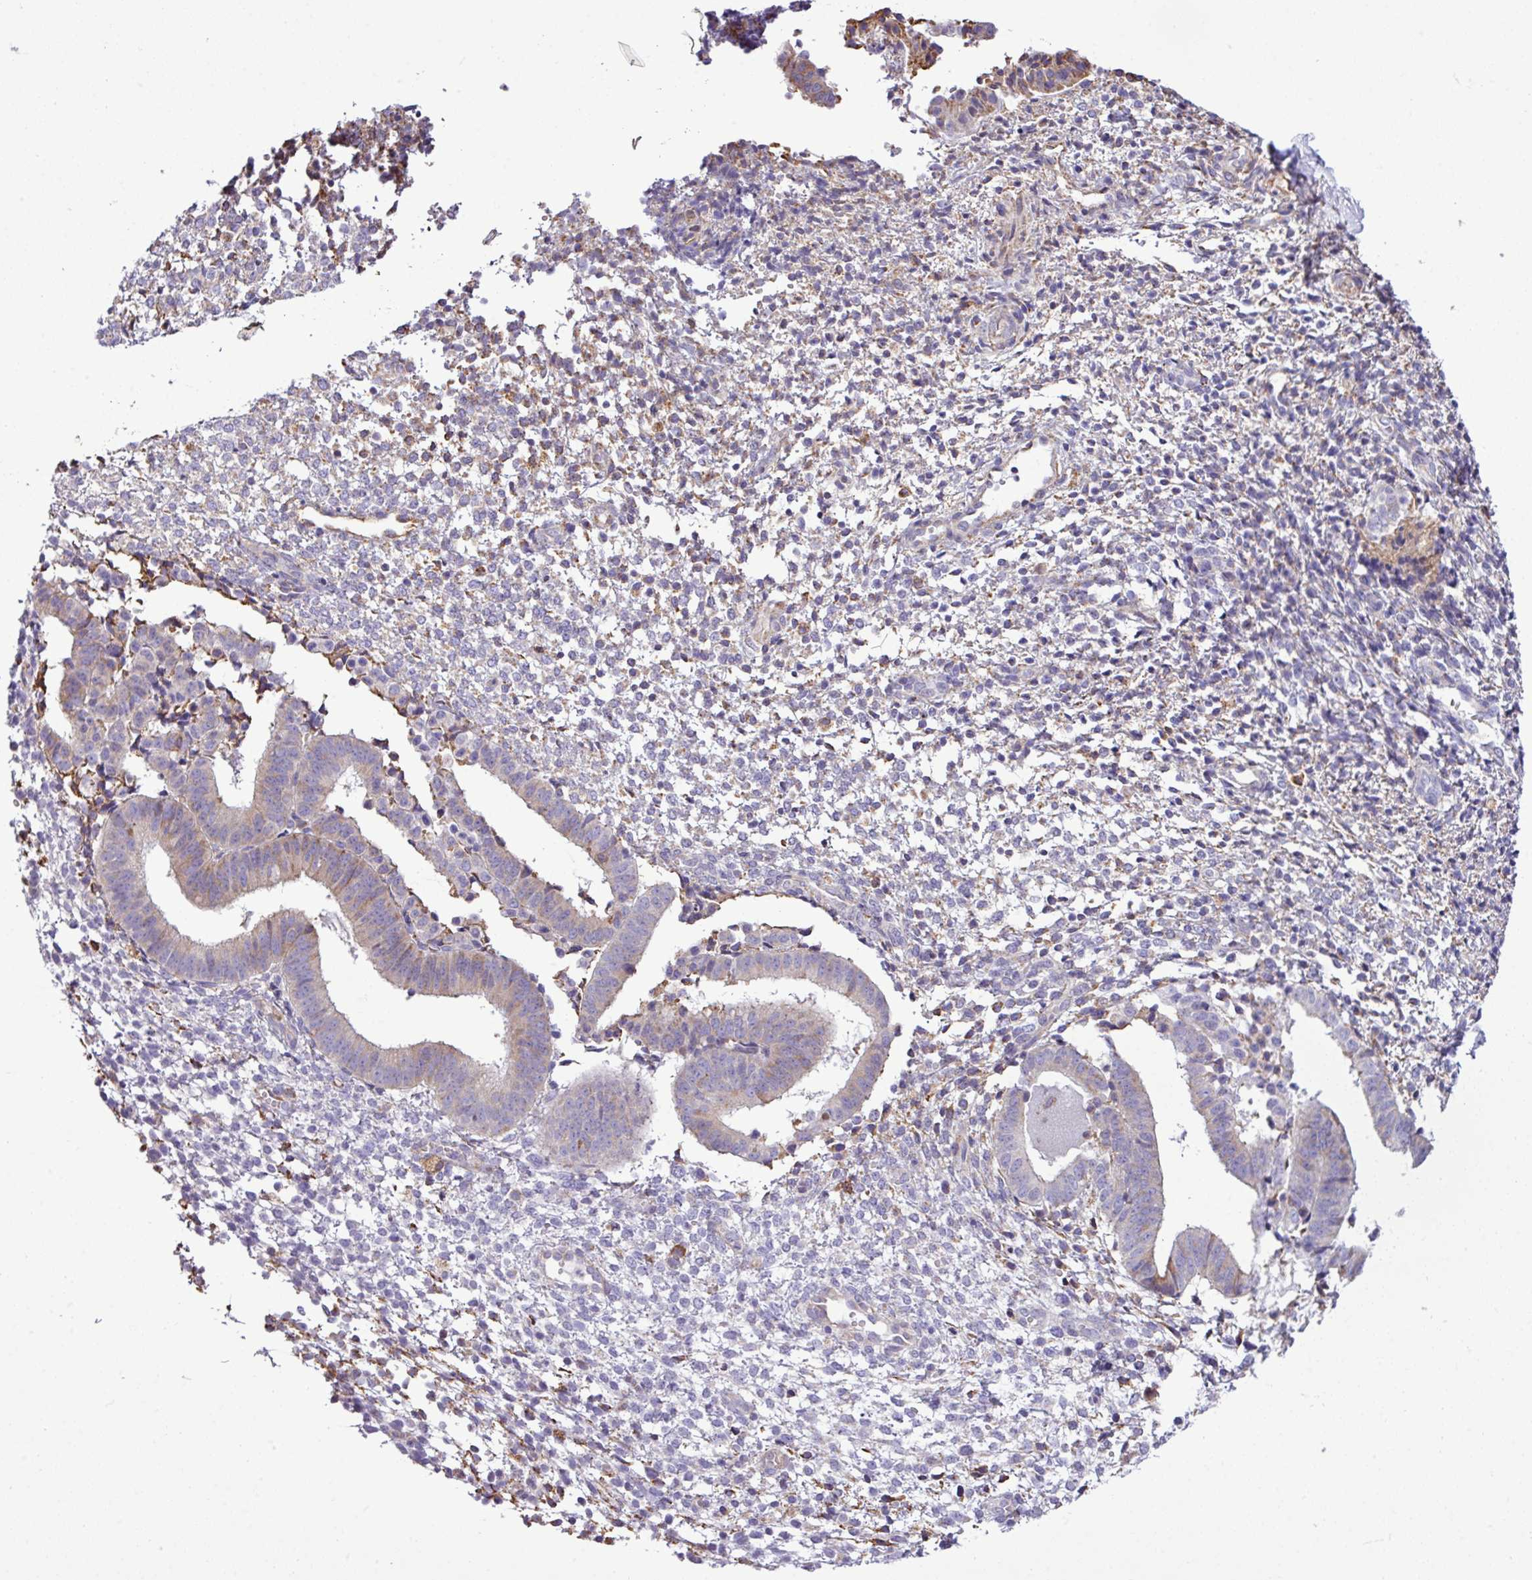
{"staining": {"intensity": "weak", "quantity": "<25%", "location": "cytoplasmic/membranous"}, "tissue": "endometrium", "cell_type": "Cells in endometrial stroma", "image_type": "normal", "snomed": [{"axis": "morphology", "description": "Normal tissue, NOS"}, {"axis": "topography", "description": "Endometrium"}], "caption": "There is no significant positivity in cells in endometrial stroma of endometrium. (DAB immunohistochemistry (IHC) visualized using brightfield microscopy, high magnification).", "gene": "ZSCAN5A", "patient": {"sex": "female", "age": 49}}